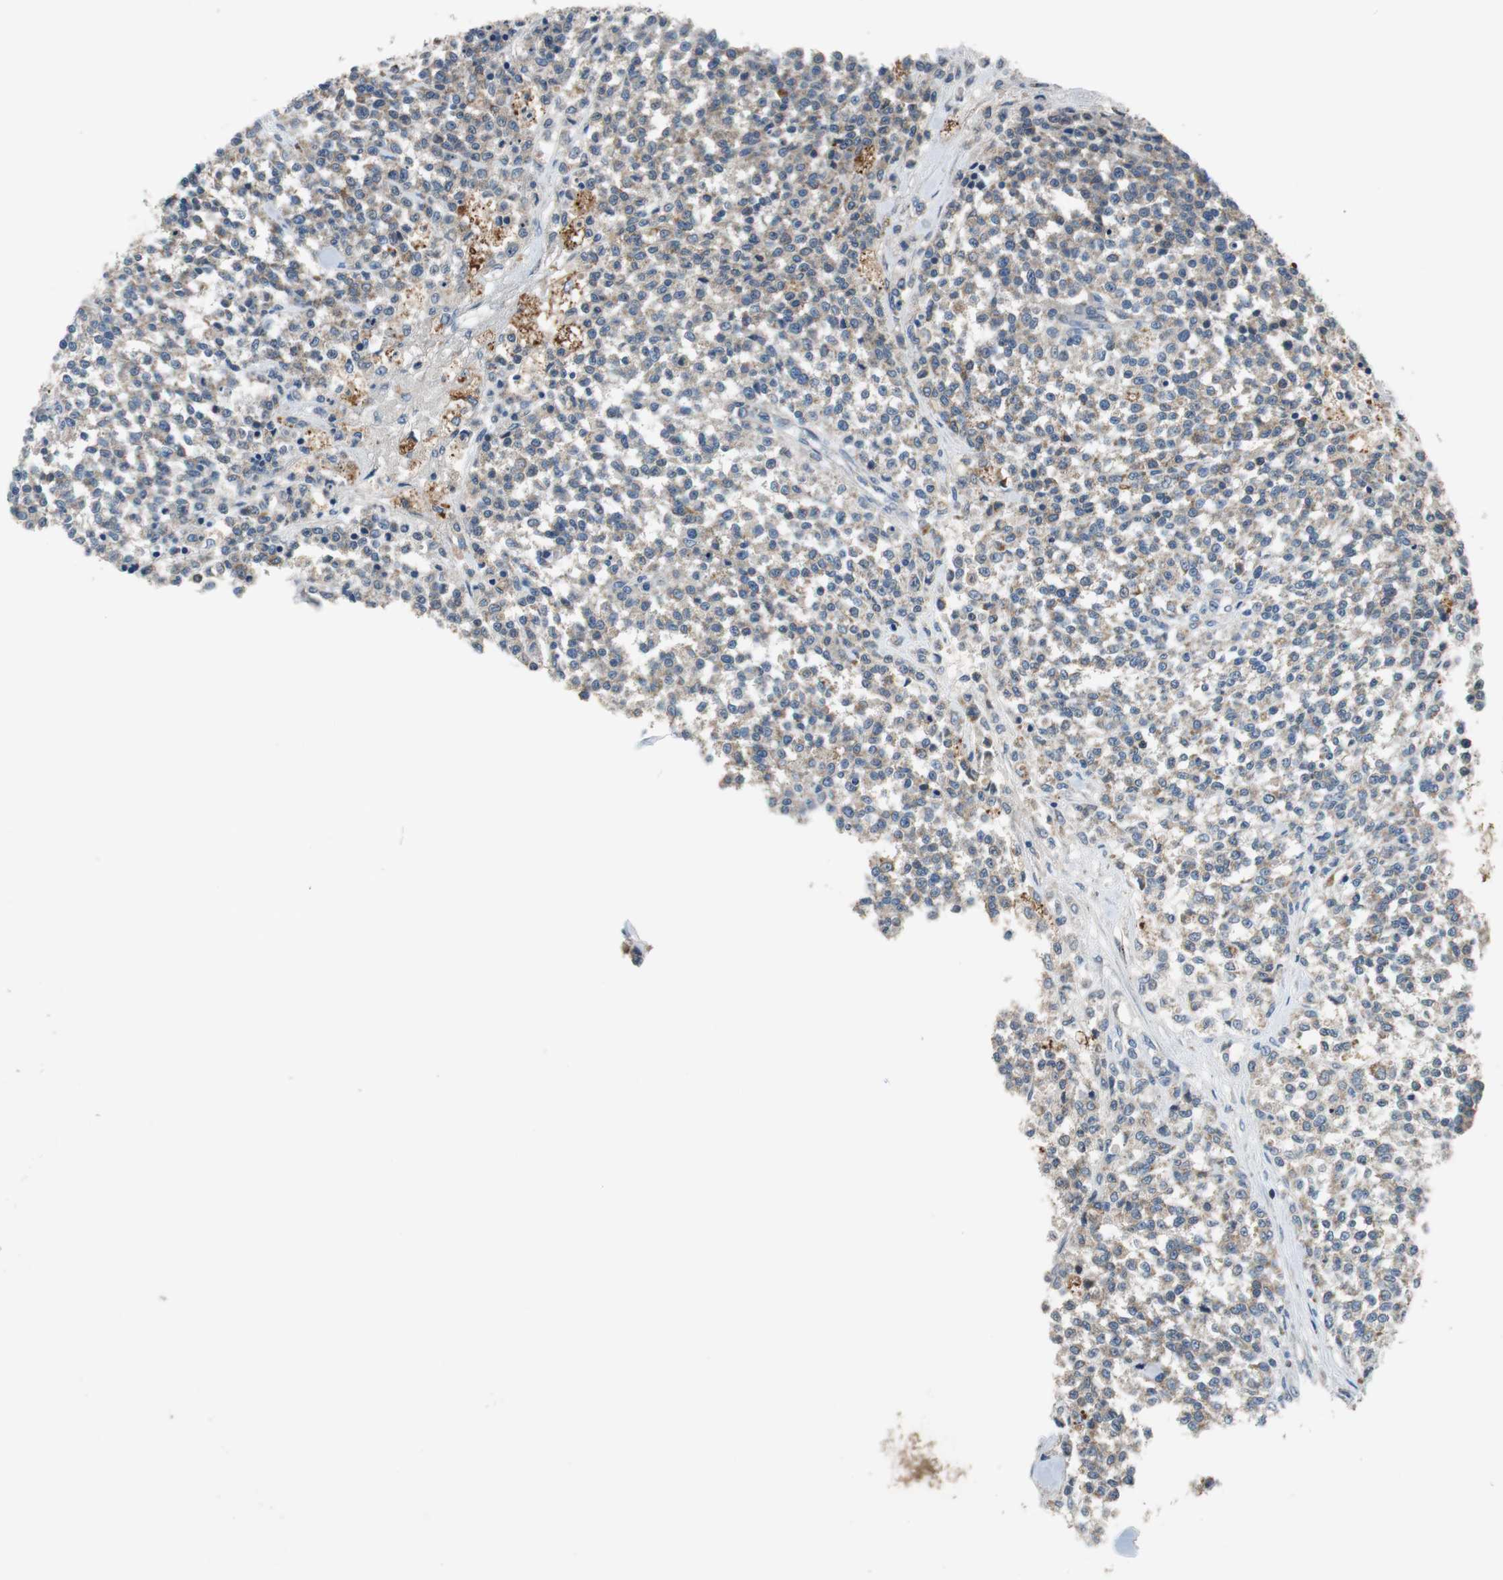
{"staining": {"intensity": "weak", "quantity": "25%-75%", "location": "cytoplasmic/membranous"}, "tissue": "testis cancer", "cell_type": "Tumor cells", "image_type": "cancer", "snomed": [{"axis": "morphology", "description": "Seminoma, NOS"}, {"axis": "topography", "description": "Testis"}], "caption": "A low amount of weak cytoplasmic/membranous positivity is present in approximately 25%-75% of tumor cells in testis cancer (seminoma) tissue.", "gene": "NLGN1", "patient": {"sex": "male", "age": 59}}